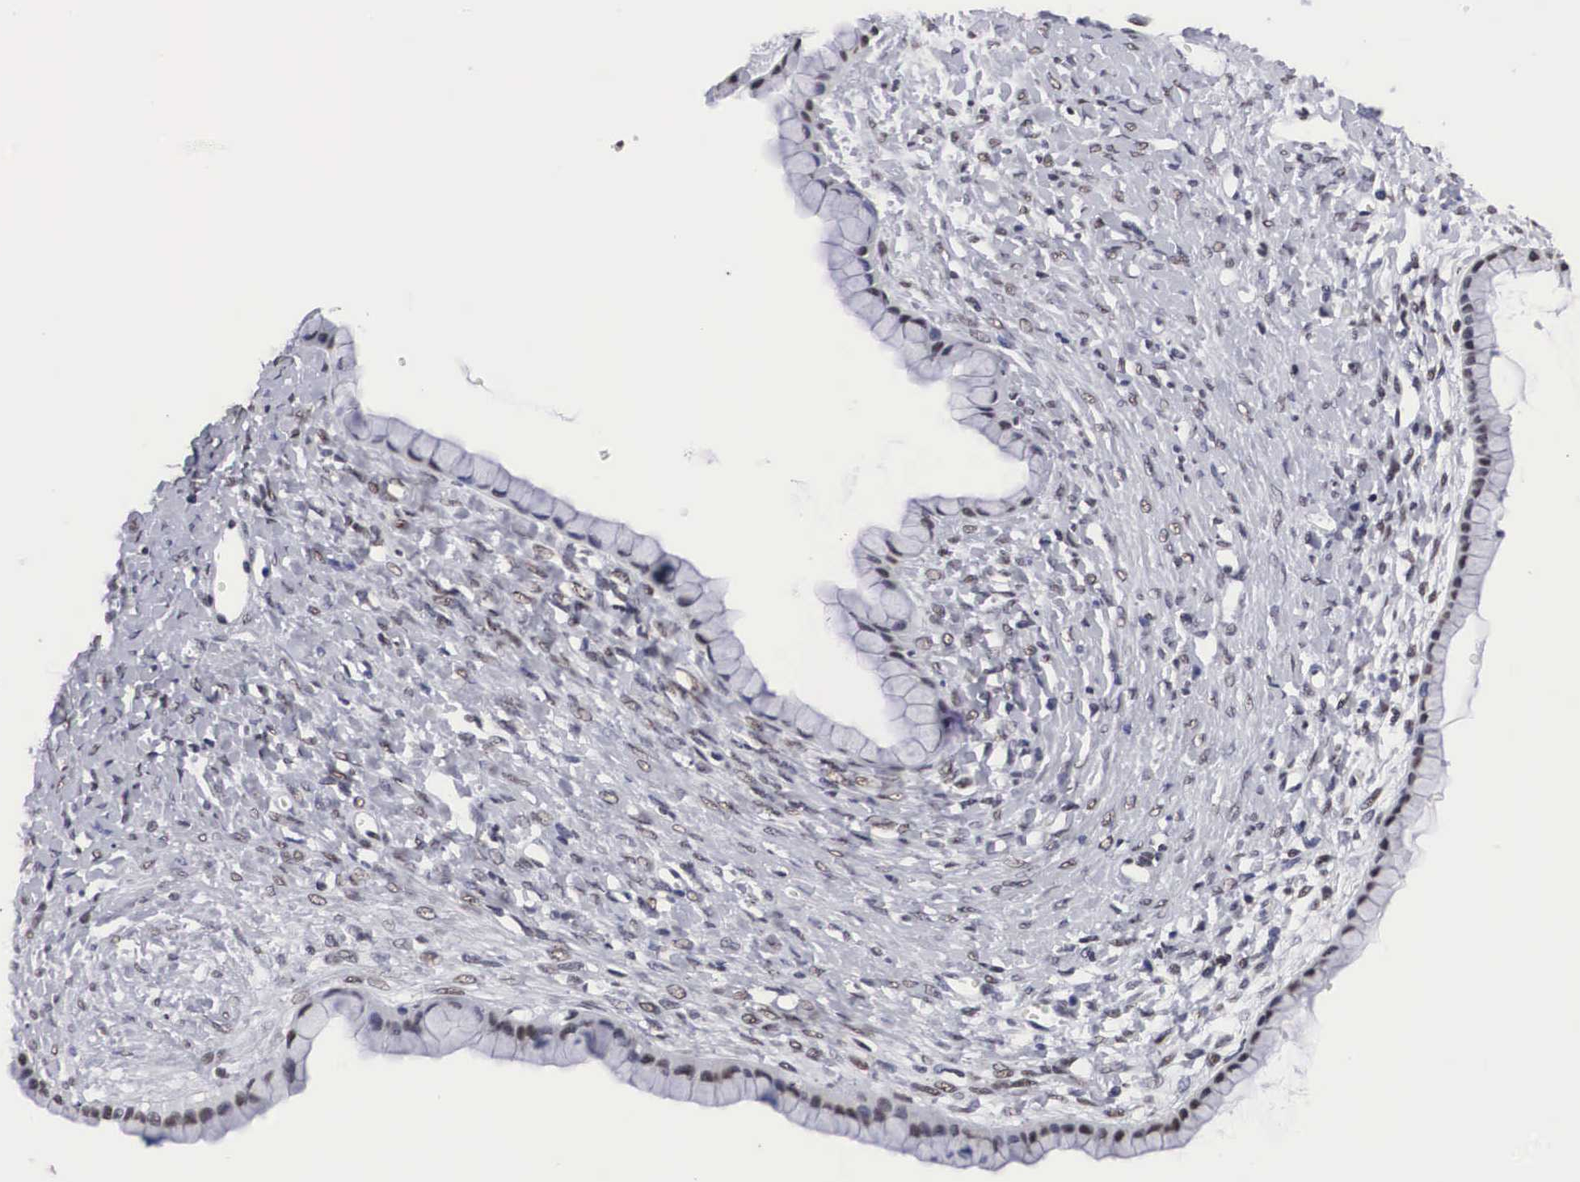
{"staining": {"intensity": "weak", "quantity": "25%-75%", "location": "nuclear"}, "tissue": "ovarian cancer", "cell_type": "Tumor cells", "image_type": "cancer", "snomed": [{"axis": "morphology", "description": "Cystadenocarcinoma, mucinous, NOS"}, {"axis": "topography", "description": "Ovary"}], "caption": "A brown stain shows weak nuclear positivity of a protein in human ovarian cancer (mucinous cystadenocarcinoma) tumor cells.", "gene": "ACIN1", "patient": {"sex": "female", "age": 25}}